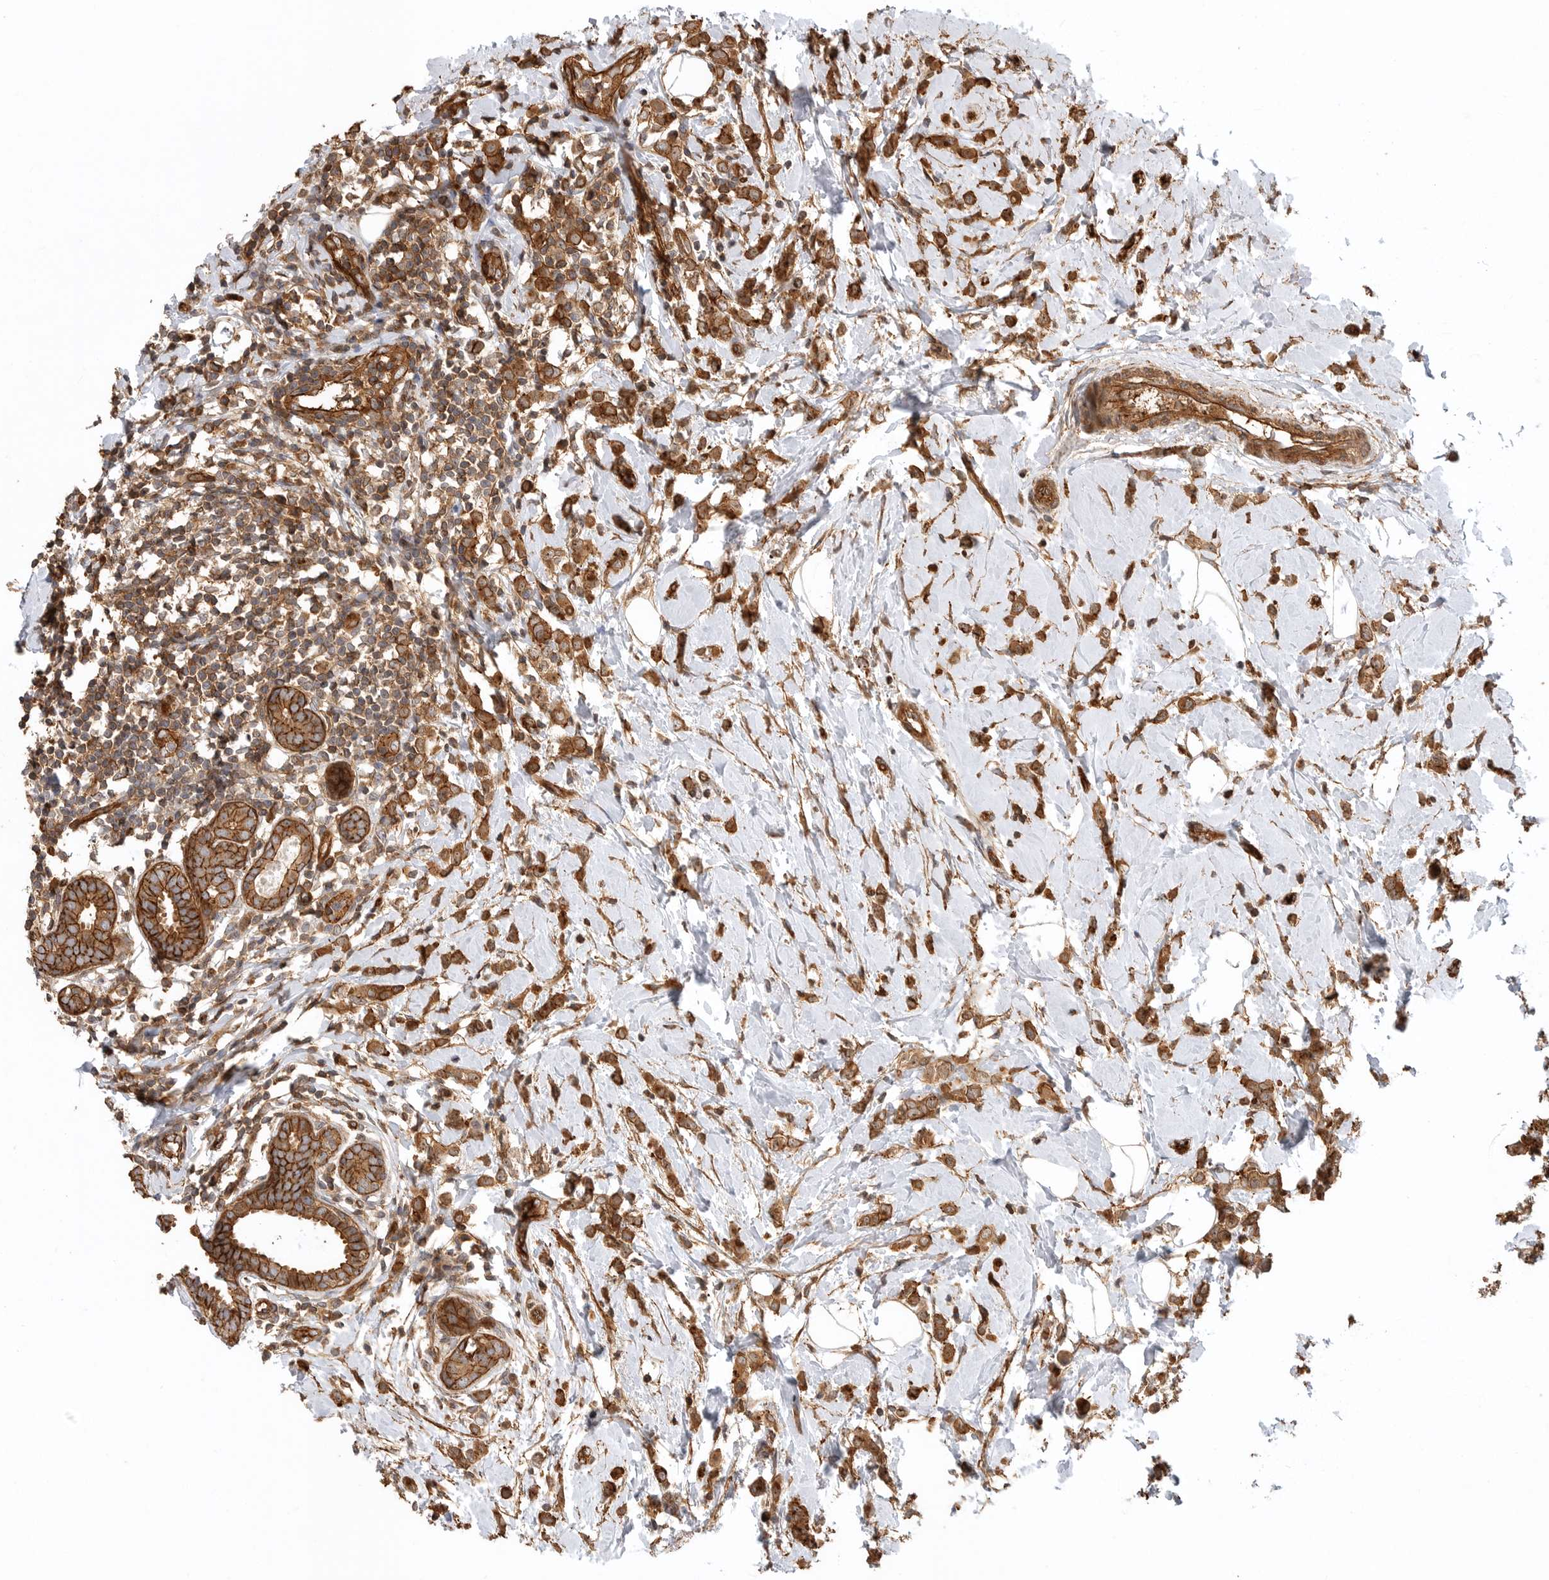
{"staining": {"intensity": "moderate", "quantity": ">75%", "location": "cytoplasmic/membranous"}, "tissue": "breast cancer", "cell_type": "Tumor cells", "image_type": "cancer", "snomed": [{"axis": "morphology", "description": "Lobular carcinoma"}, {"axis": "topography", "description": "Breast"}], "caption": "The micrograph displays immunohistochemical staining of breast cancer (lobular carcinoma). There is moderate cytoplasmic/membranous staining is appreciated in about >75% of tumor cells. The protein of interest is shown in brown color, while the nuclei are stained blue.", "gene": "GPATCH2", "patient": {"sex": "female", "age": 47}}